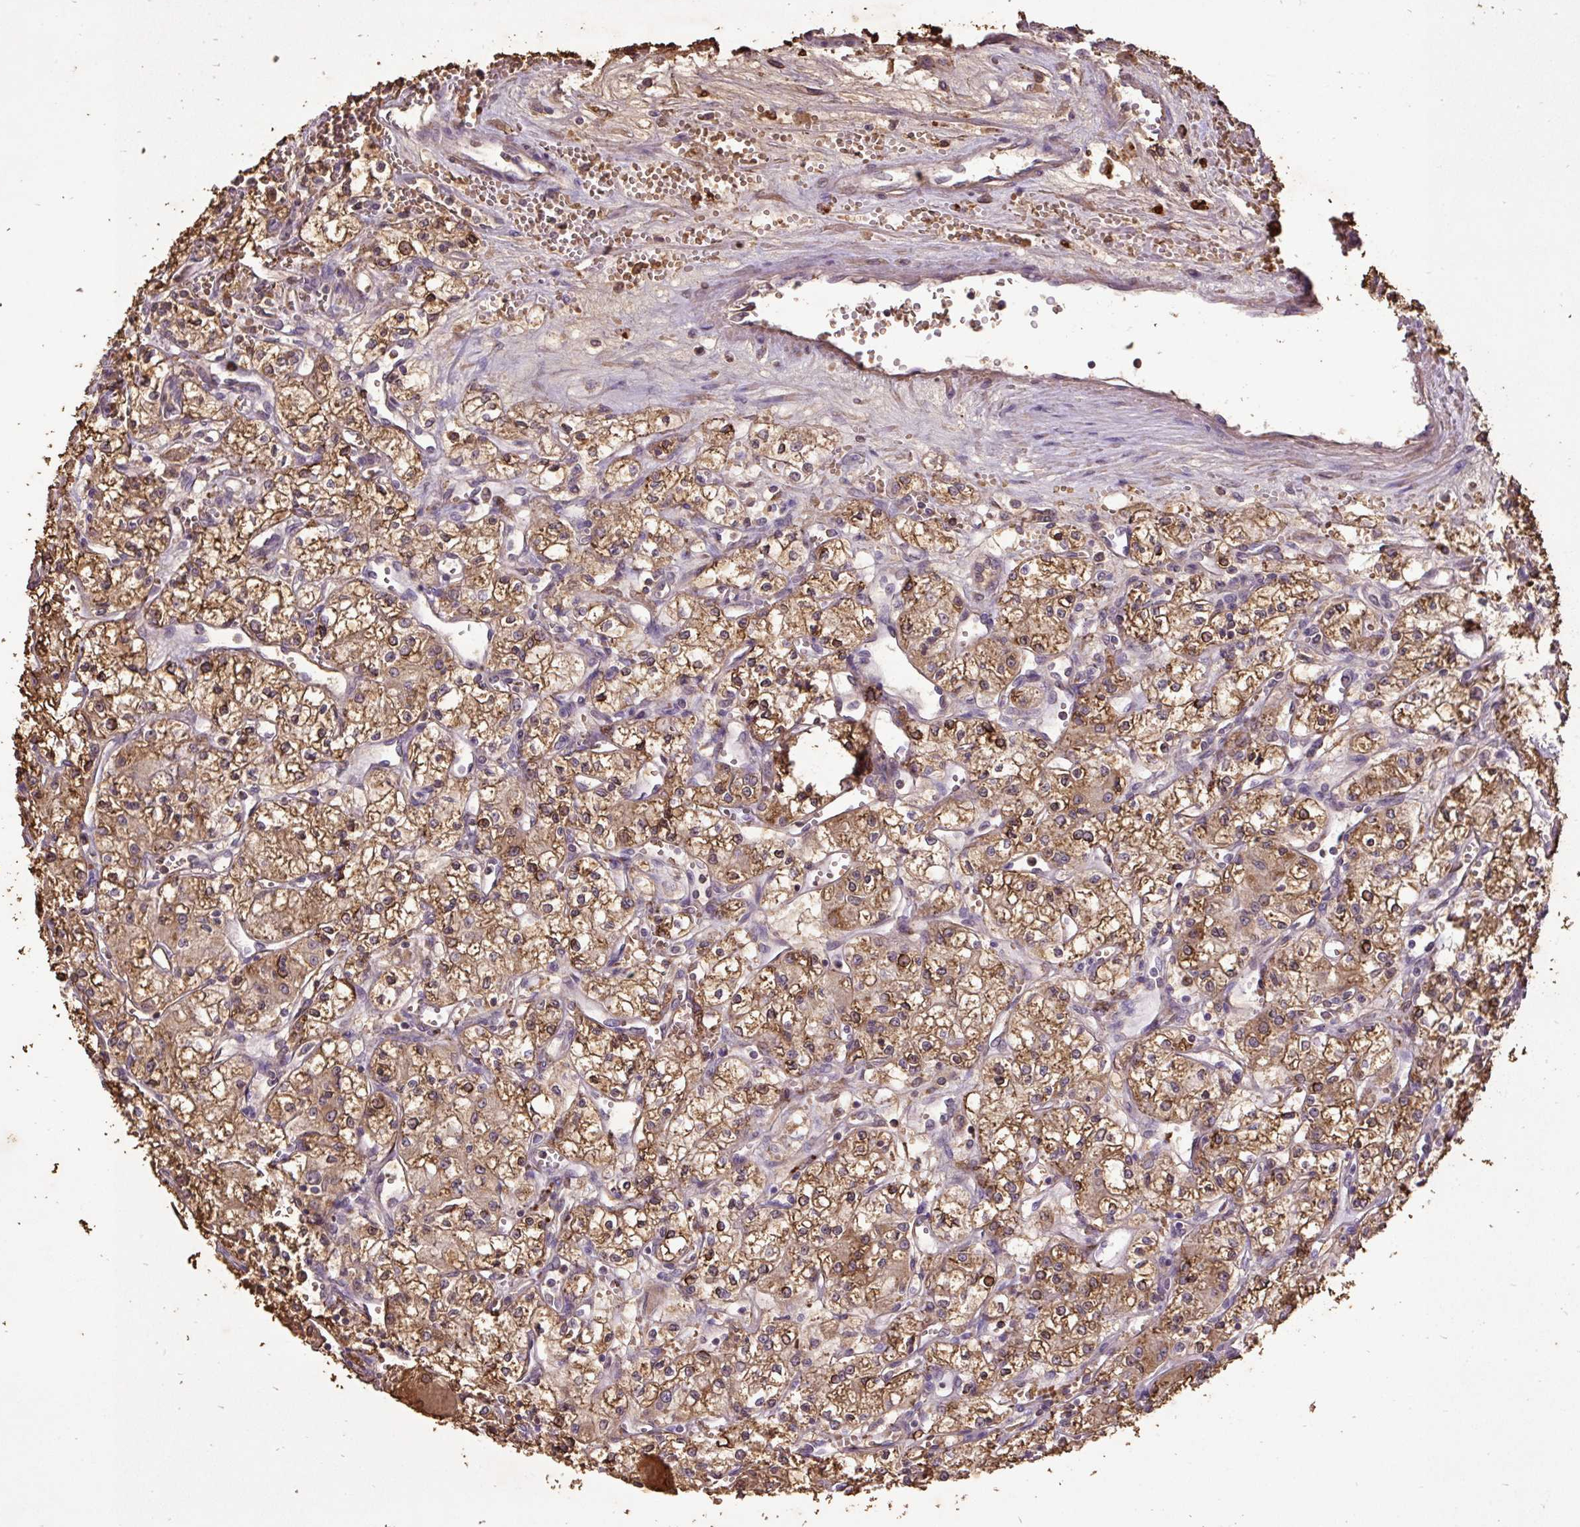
{"staining": {"intensity": "moderate", "quantity": ">75%", "location": "cytoplasmic/membranous"}, "tissue": "renal cancer", "cell_type": "Tumor cells", "image_type": "cancer", "snomed": [{"axis": "morphology", "description": "Adenocarcinoma, NOS"}, {"axis": "topography", "description": "Kidney"}], "caption": "Tumor cells demonstrate medium levels of moderate cytoplasmic/membranous staining in about >75% of cells in renal cancer.", "gene": "LRTM2", "patient": {"sex": "male", "age": 59}}